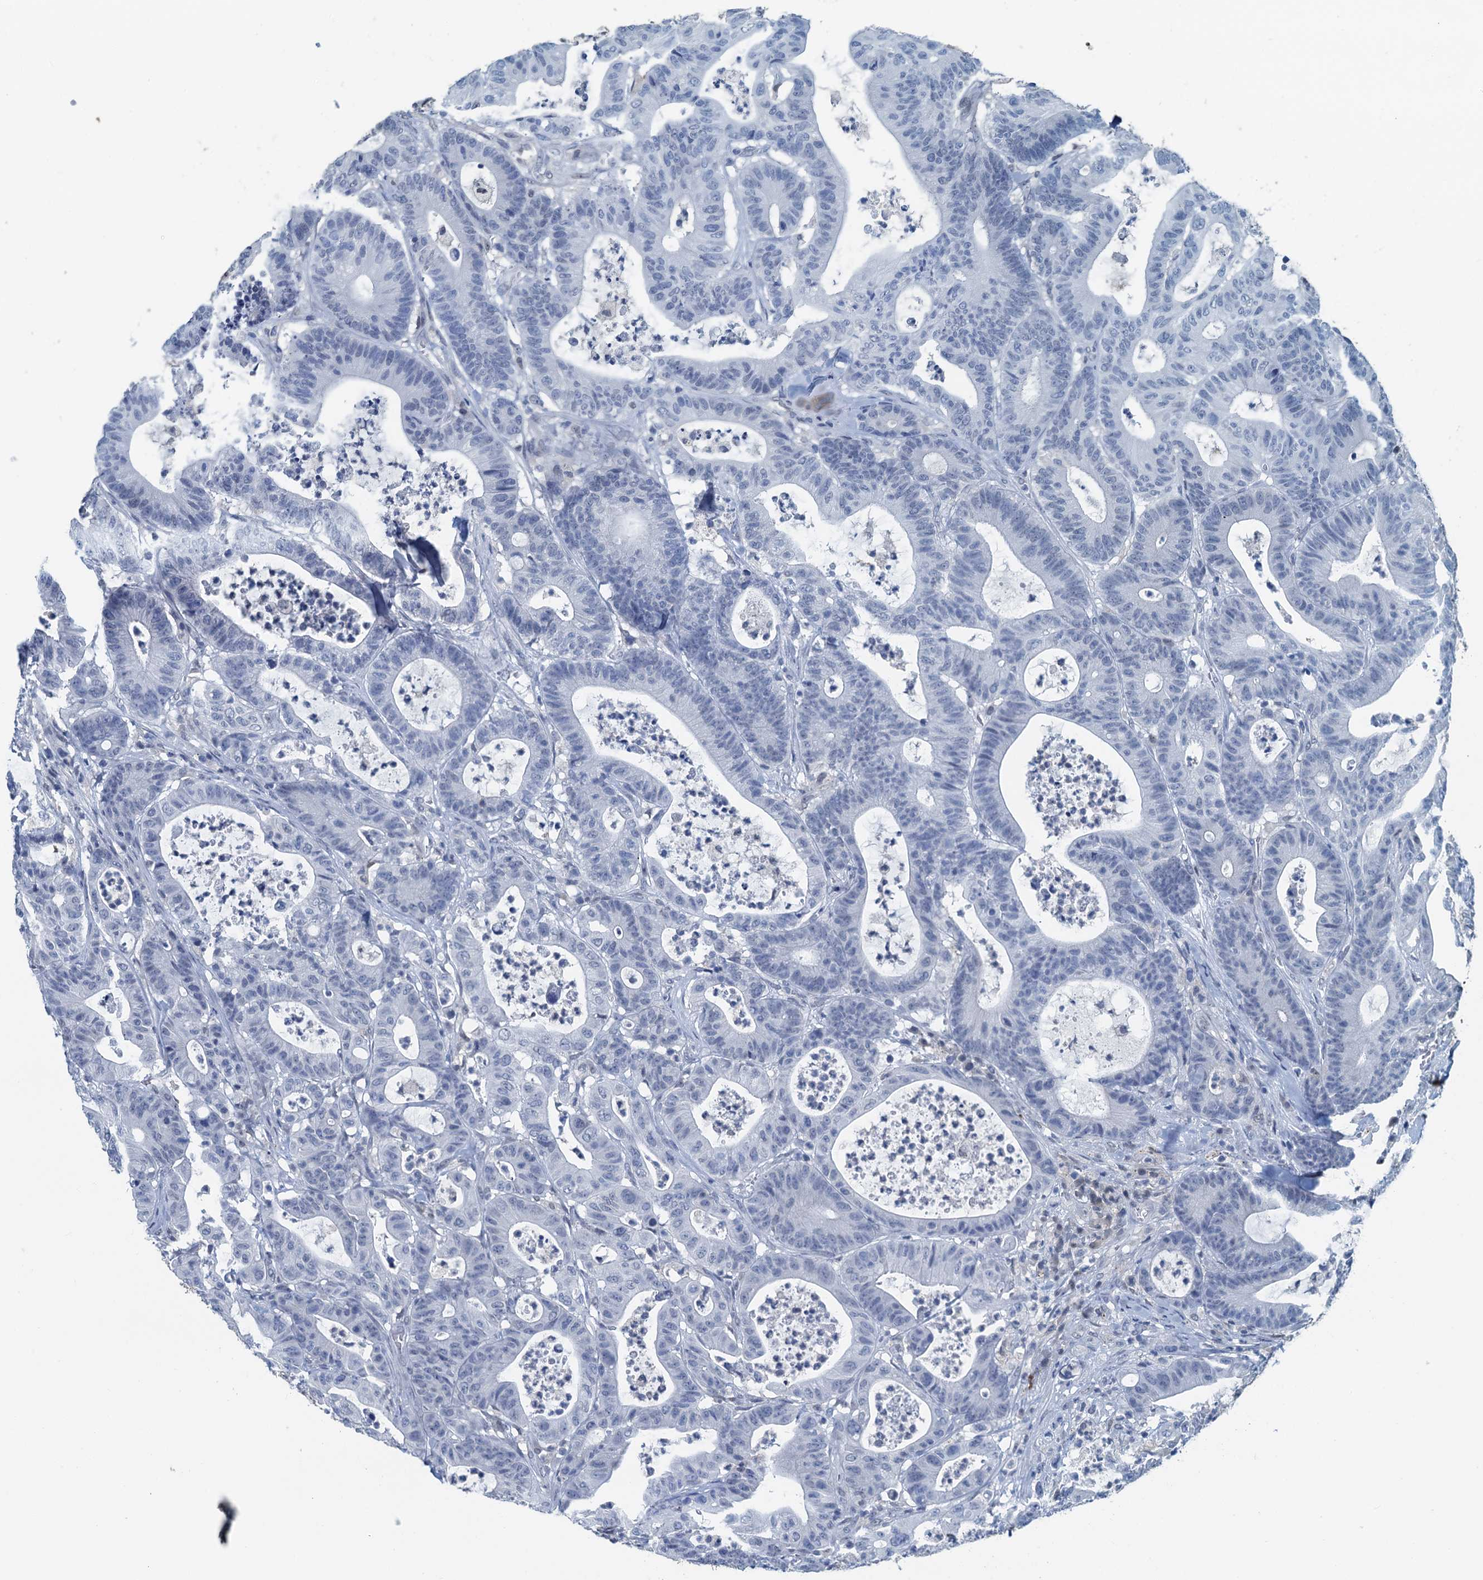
{"staining": {"intensity": "negative", "quantity": "none", "location": "none"}, "tissue": "colorectal cancer", "cell_type": "Tumor cells", "image_type": "cancer", "snomed": [{"axis": "morphology", "description": "Adenocarcinoma, NOS"}, {"axis": "topography", "description": "Colon"}], "caption": "Immunohistochemical staining of human colorectal cancer (adenocarcinoma) demonstrates no significant staining in tumor cells.", "gene": "AHCY", "patient": {"sex": "female", "age": 84}}